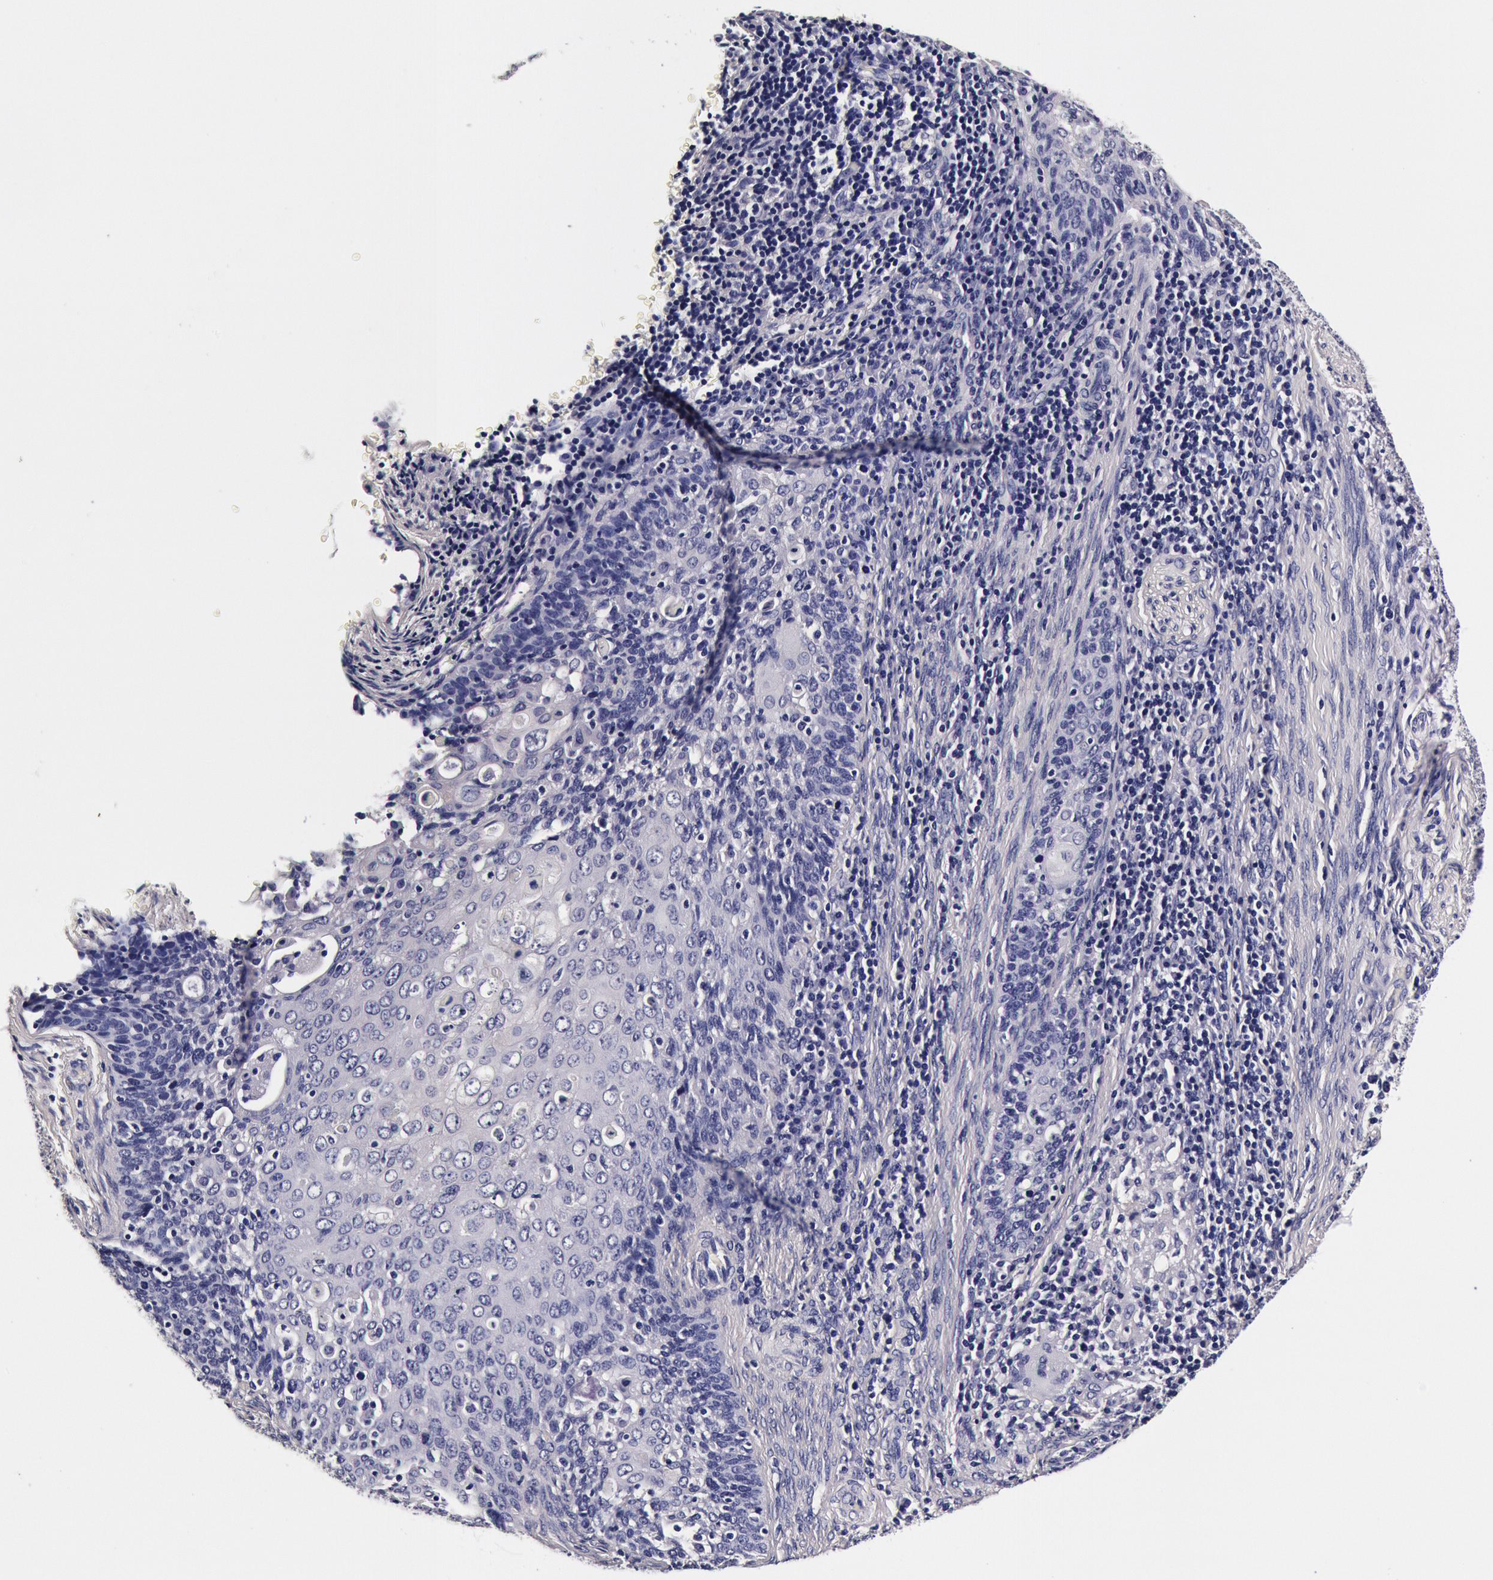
{"staining": {"intensity": "negative", "quantity": "none", "location": "none"}, "tissue": "cervical cancer", "cell_type": "Tumor cells", "image_type": "cancer", "snomed": [{"axis": "morphology", "description": "Squamous cell carcinoma, NOS"}, {"axis": "topography", "description": "Cervix"}], "caption": "Tumor cells are negative for brown protein staining in cervical cancer (squamous cell carcinoma).", "gene": "CCDC22", "patient": {"sex": "female", "age": 33}}